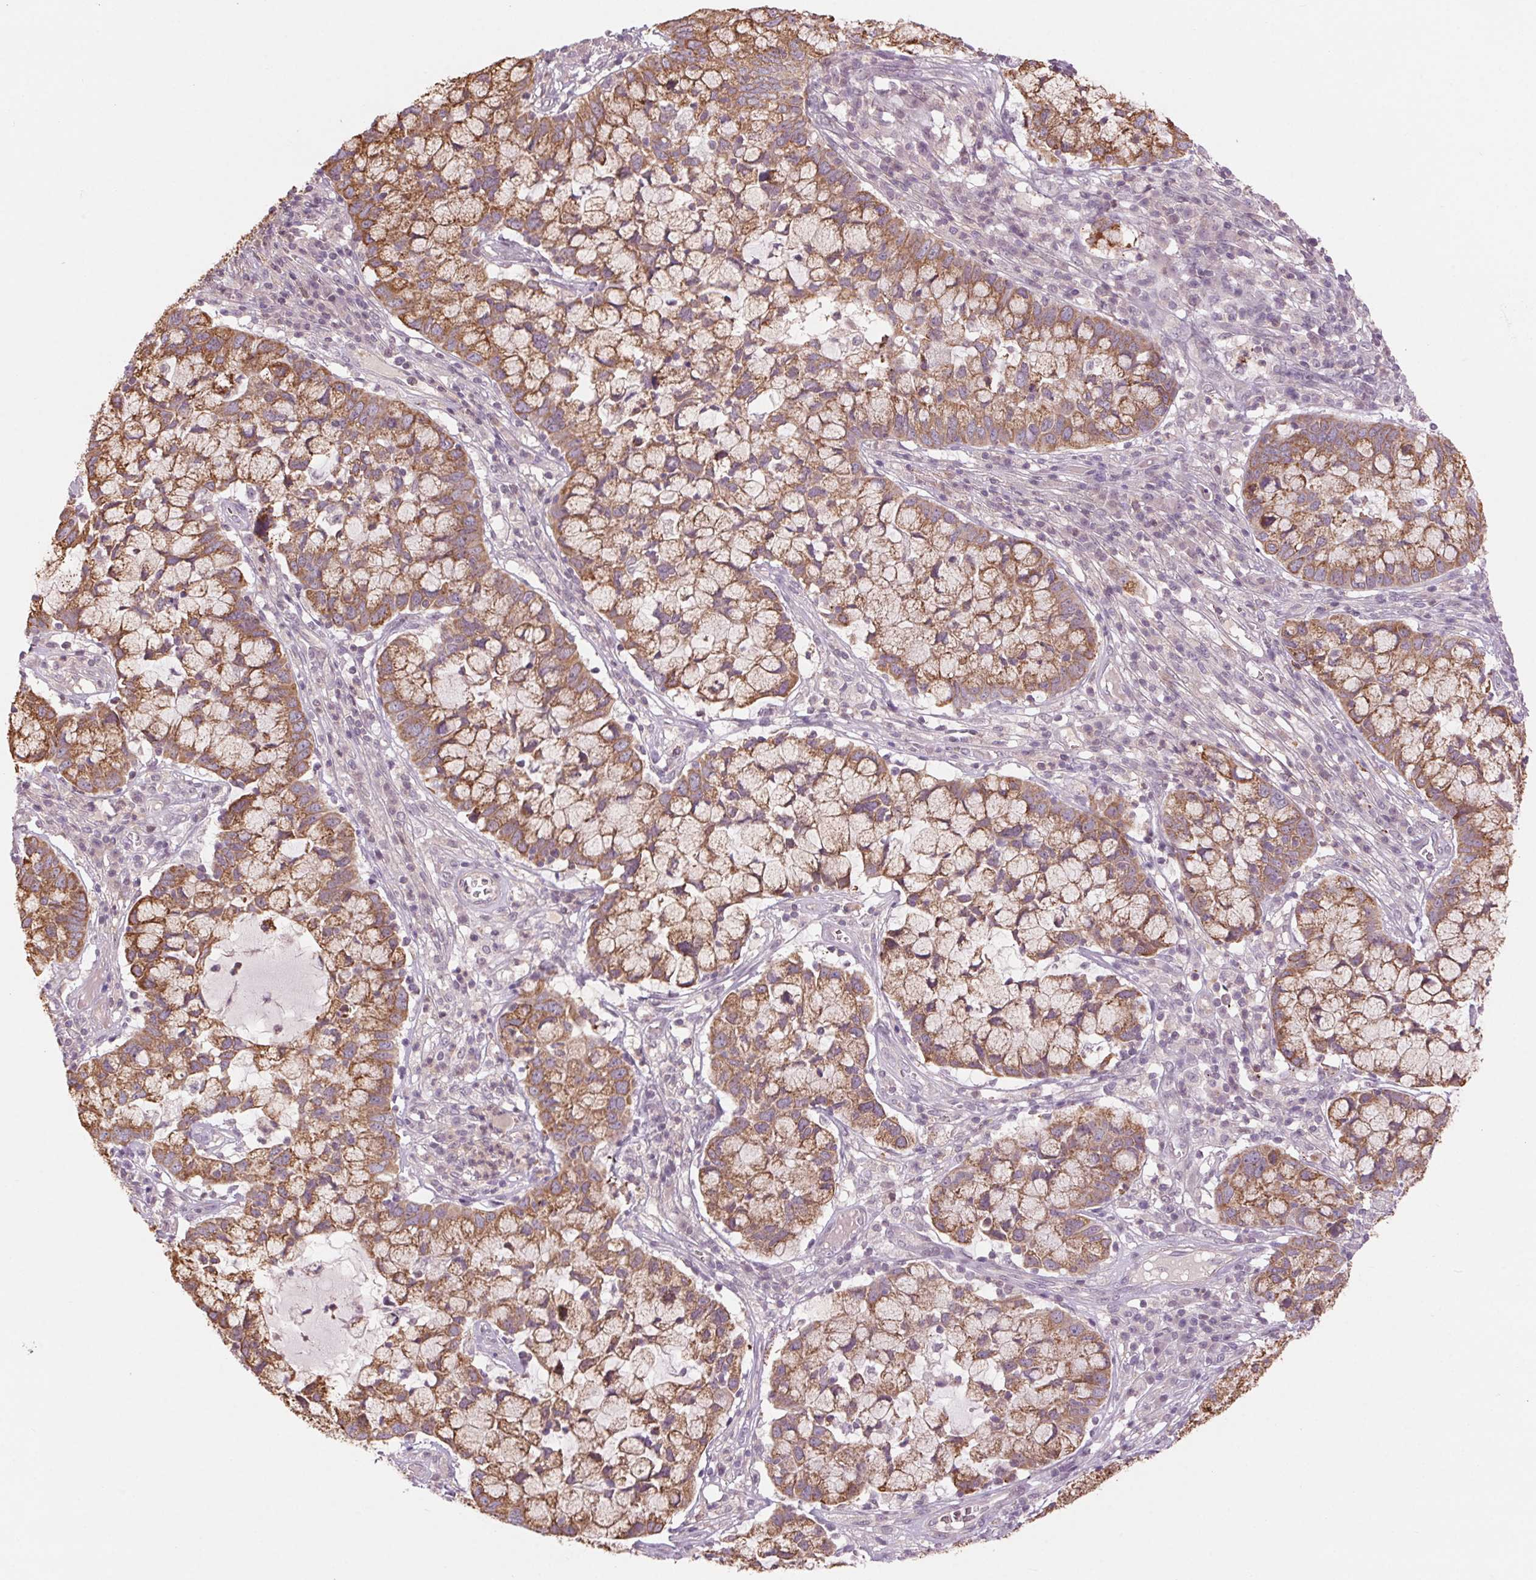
{"staining": {"intensity": "moderate", "quantity": ">75%", "location": "cytoplasmic/membranous"}, "tissue": "cervical cancer", "cell_type": "Tumor cells", "image_type": "cancer", "snomed": [{"axis": "morphology", "description": "Adenocarcinoma, NOS"}, {"axis": "topography", "description": "Cervix"}], "caption": "DAB (3,3'-diaminobenzidine) immunohistochemical staining of human adenocarcinoma (cervical) displays moderate cytoplasmic/membranous protein expression in about >75% of tumor cells.", "gene": "HHLA2", "patient": {"sex": "female", "age": 40}}